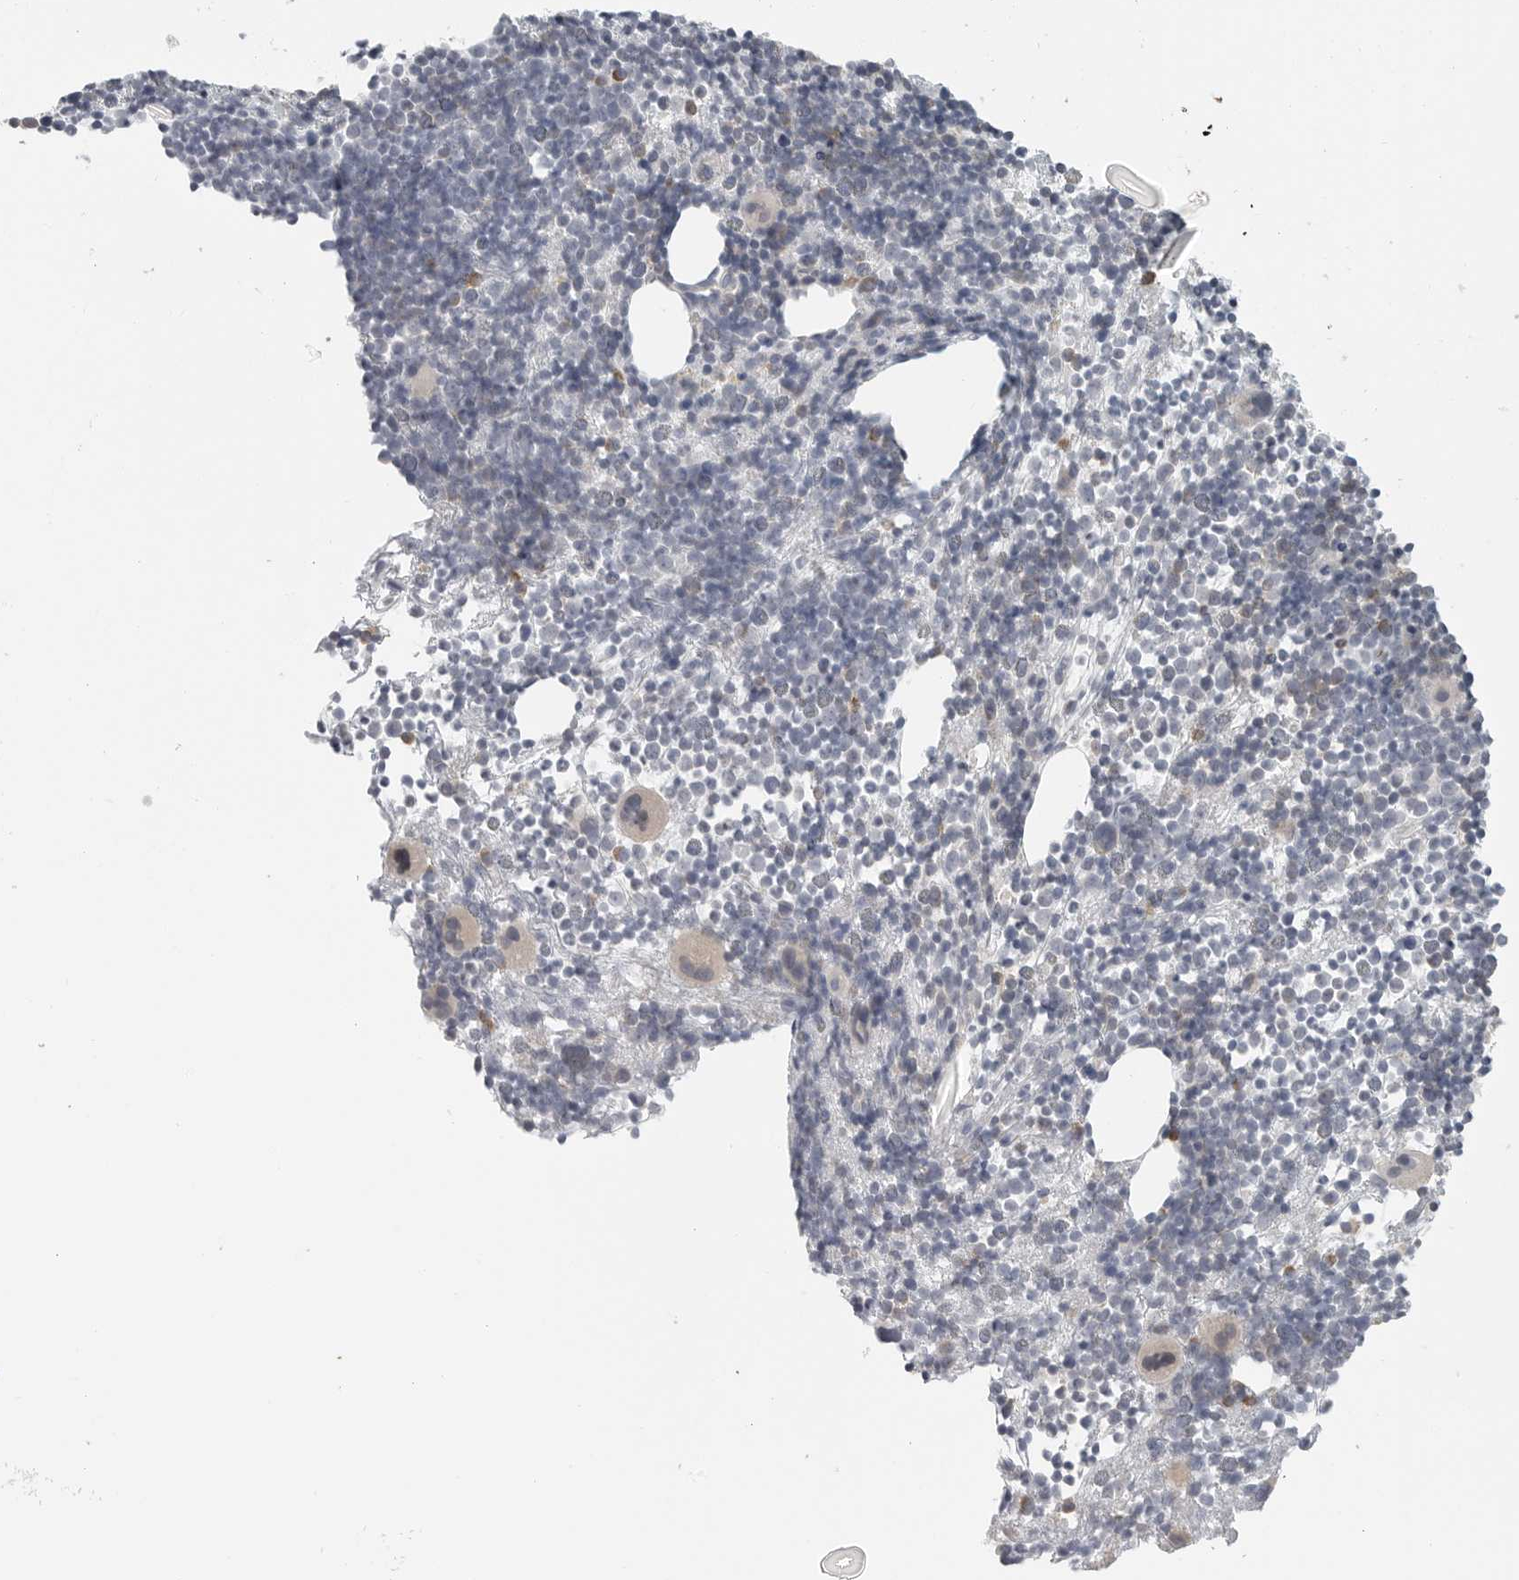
{"staining": {"intensity": "moderate", "quantity": "<25%", "location": "cytoplasmic/membranous"}, "tissue": "bone marrow", "cell_type": "Hematopoietic cells", "image_type": "normal", "snomed": [{"axis": "morphology", "description": "Normal tissue, NOS"}, {"axis": "morphology", "description": "Inflammation, NOS"}, {"axis": "topography", "description": "Bone marrow"}], "caption": "High-magnification brightfield microscopy of benign bone marrow stained with DAB (3,3'-diaminobenzidine) (brown) and counterstained with hematoxylin (blue). hematopoietic cells exhibit moderate cytoplasmic/membranous positivity is appreciated in about<25% of cells.", "gene": "IL12RB2", "patient": {"sex": "male", "age": 1}}